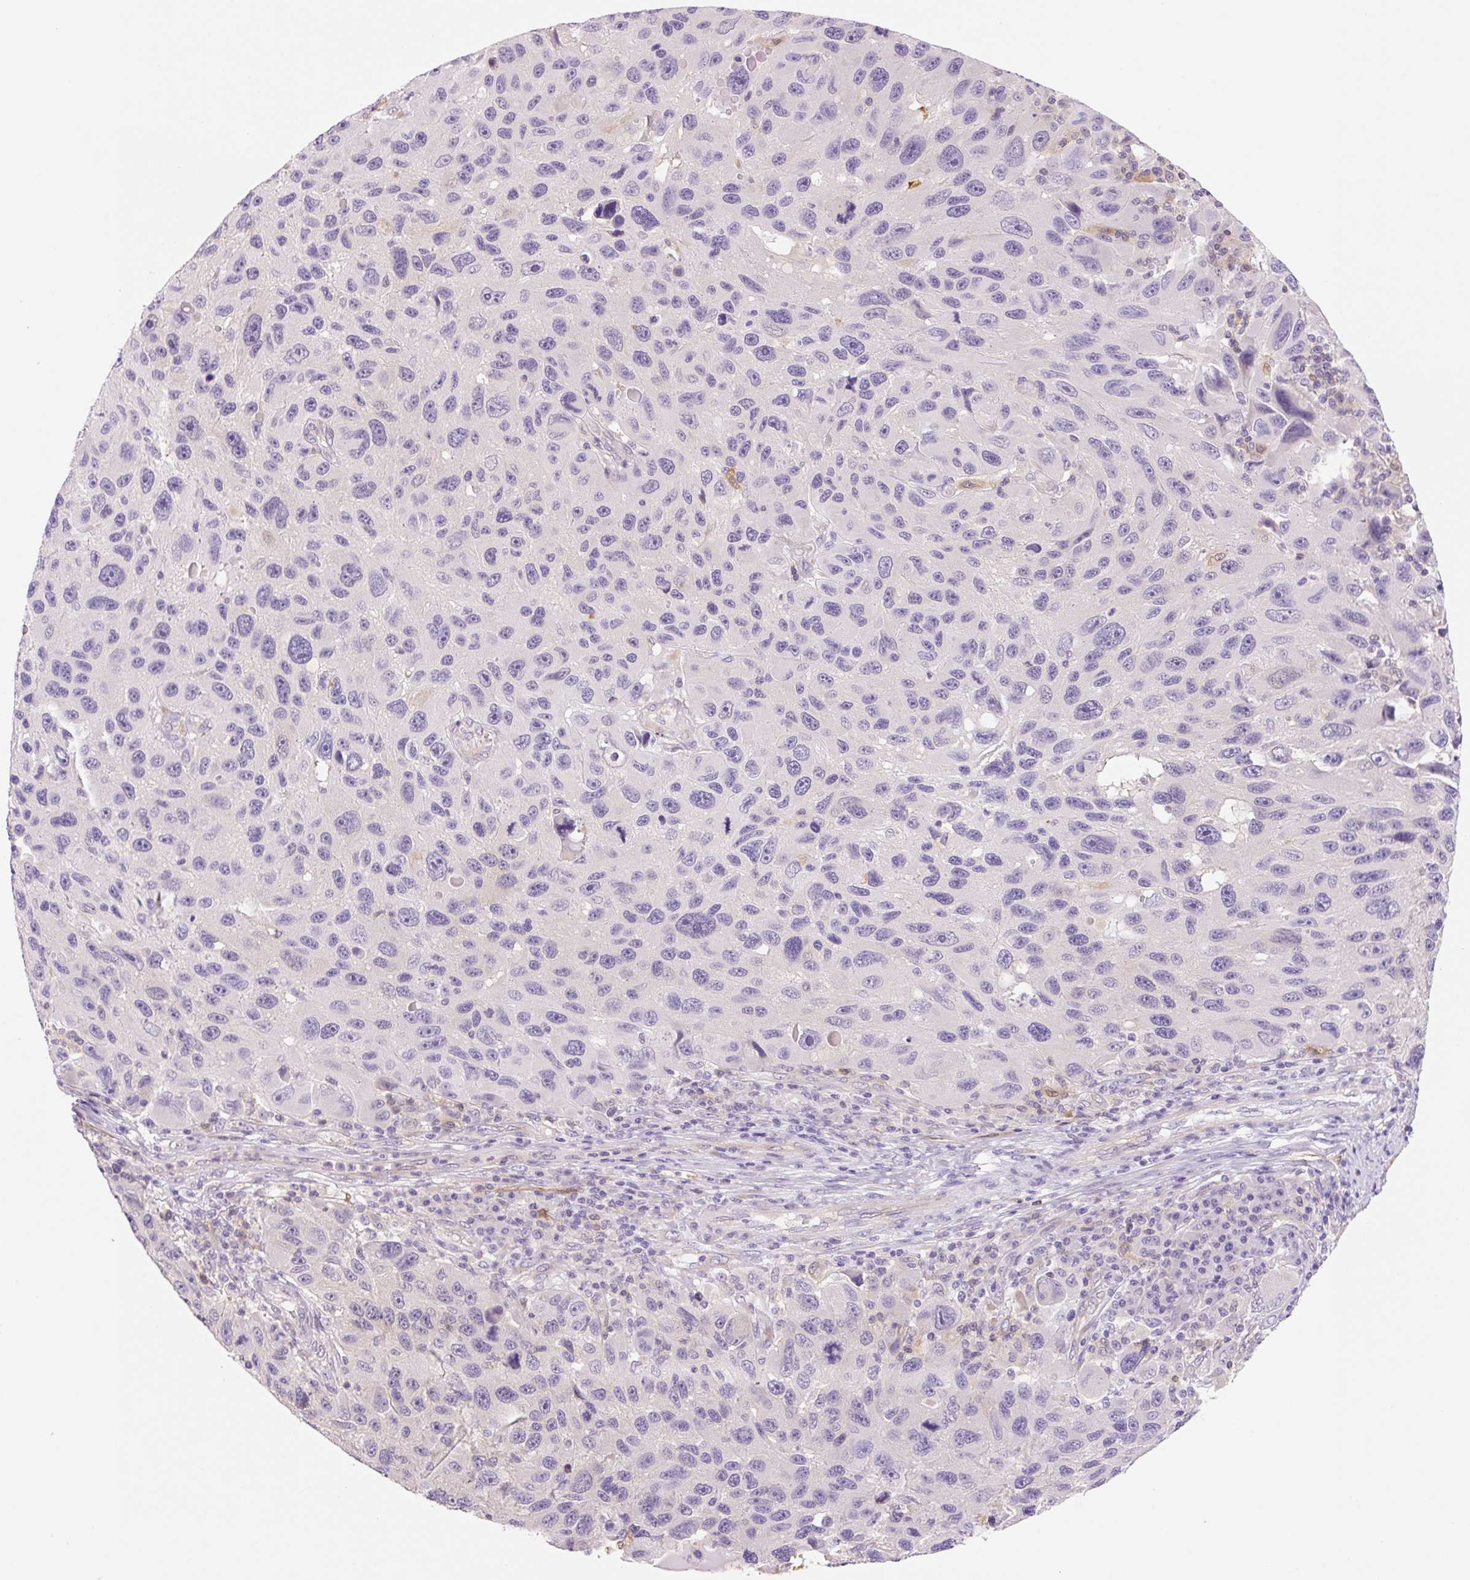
{"staining": {"intensity": "negative", "quantity": "none", "location": "none"}, "tissue": "melanoma", "cell_type": "Tumor cells", "image_type": "cancer", "snomed": [{"axis": "morphology", "description": "Malignant melanoma, NOS"}, {"axis": "topography", "description": "Skin"}], "caption": "The image displays no staining of tumor cells in malignant melanoma.", "gene": "FABP5", "patient": {"sex": "male", "age": 53}}